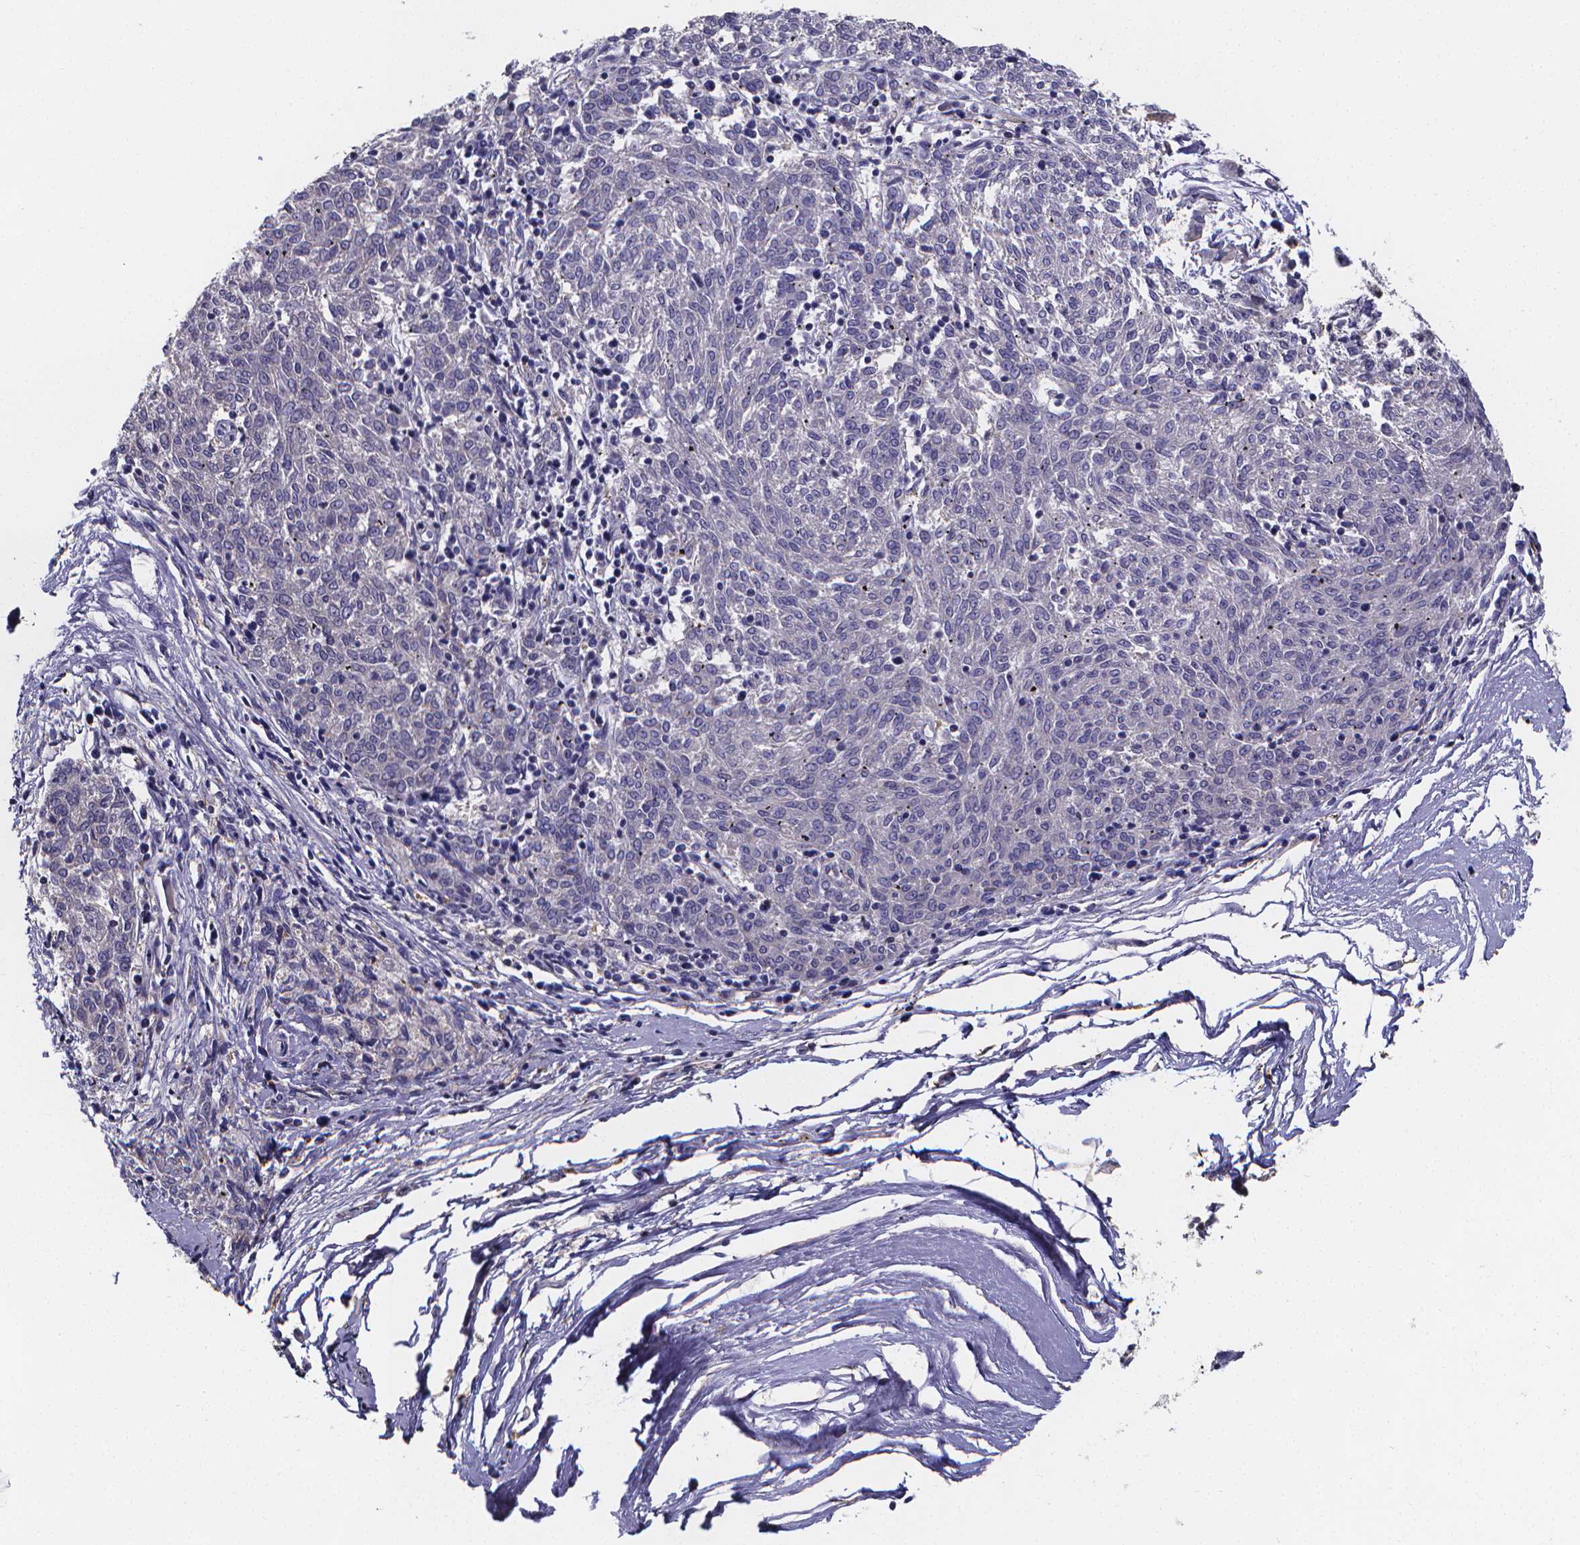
{"staining": {"intensity": "negative", "quantity": "none", "location": "none"}, "tissue": "melanoma", "cell_type": "Tumor cells", "image_type": "cancer", "snomed": [{"axis": "morphology", "description": "Malignant melanoma, NOS"}, {"axis": "topography", "description": "Skin"}], "caption": "This photomicrograph is of melanoma stained with immunohistochemistry to label a protein in brown with the nuclei are counter-stained blue. There is no staining in tumor cells.", "gene": "PAH", "patient": {"sex": "female", "age": 72}}